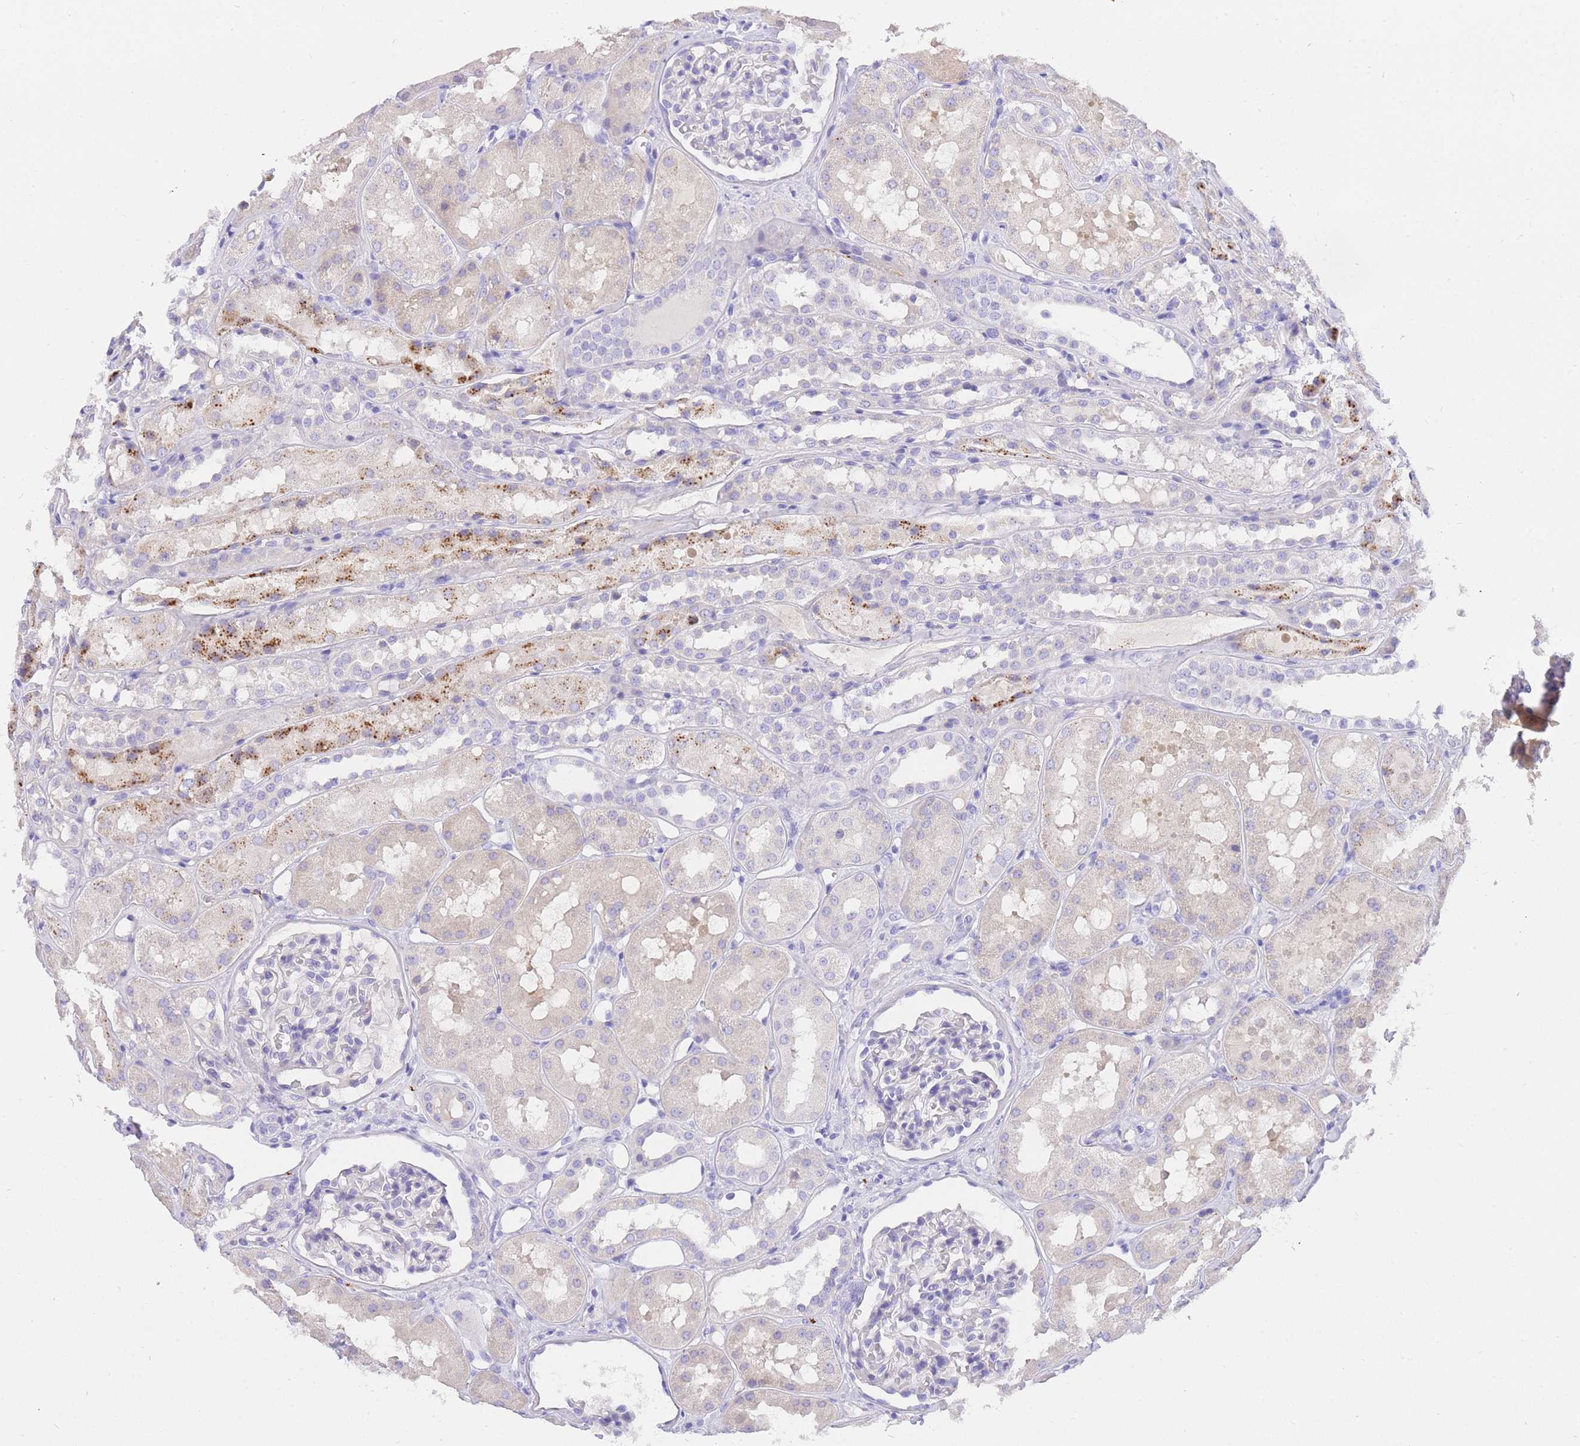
{"staining": {"intensity": "negative", "quantity": "none", "location": "none"}, "tissue": "kidney", "cell_type": "Cells in glomeruli", "image_type": "normal", "snomed": [{"axis": "morphology", "description": "Normal tissue, NOS"}, {"axis": "topography", "description": "Kidney"}], "caption": "Immunohistochemistry (IHC) photomicrograph of unremarkable kidney: kidney stained with DAB (3,3'-diaminobenzidine) exhibits no significant protein positivity in cells in glomeruli.", "gene": "UPK1A", "patient": {"sex": "male", "age": 16}}